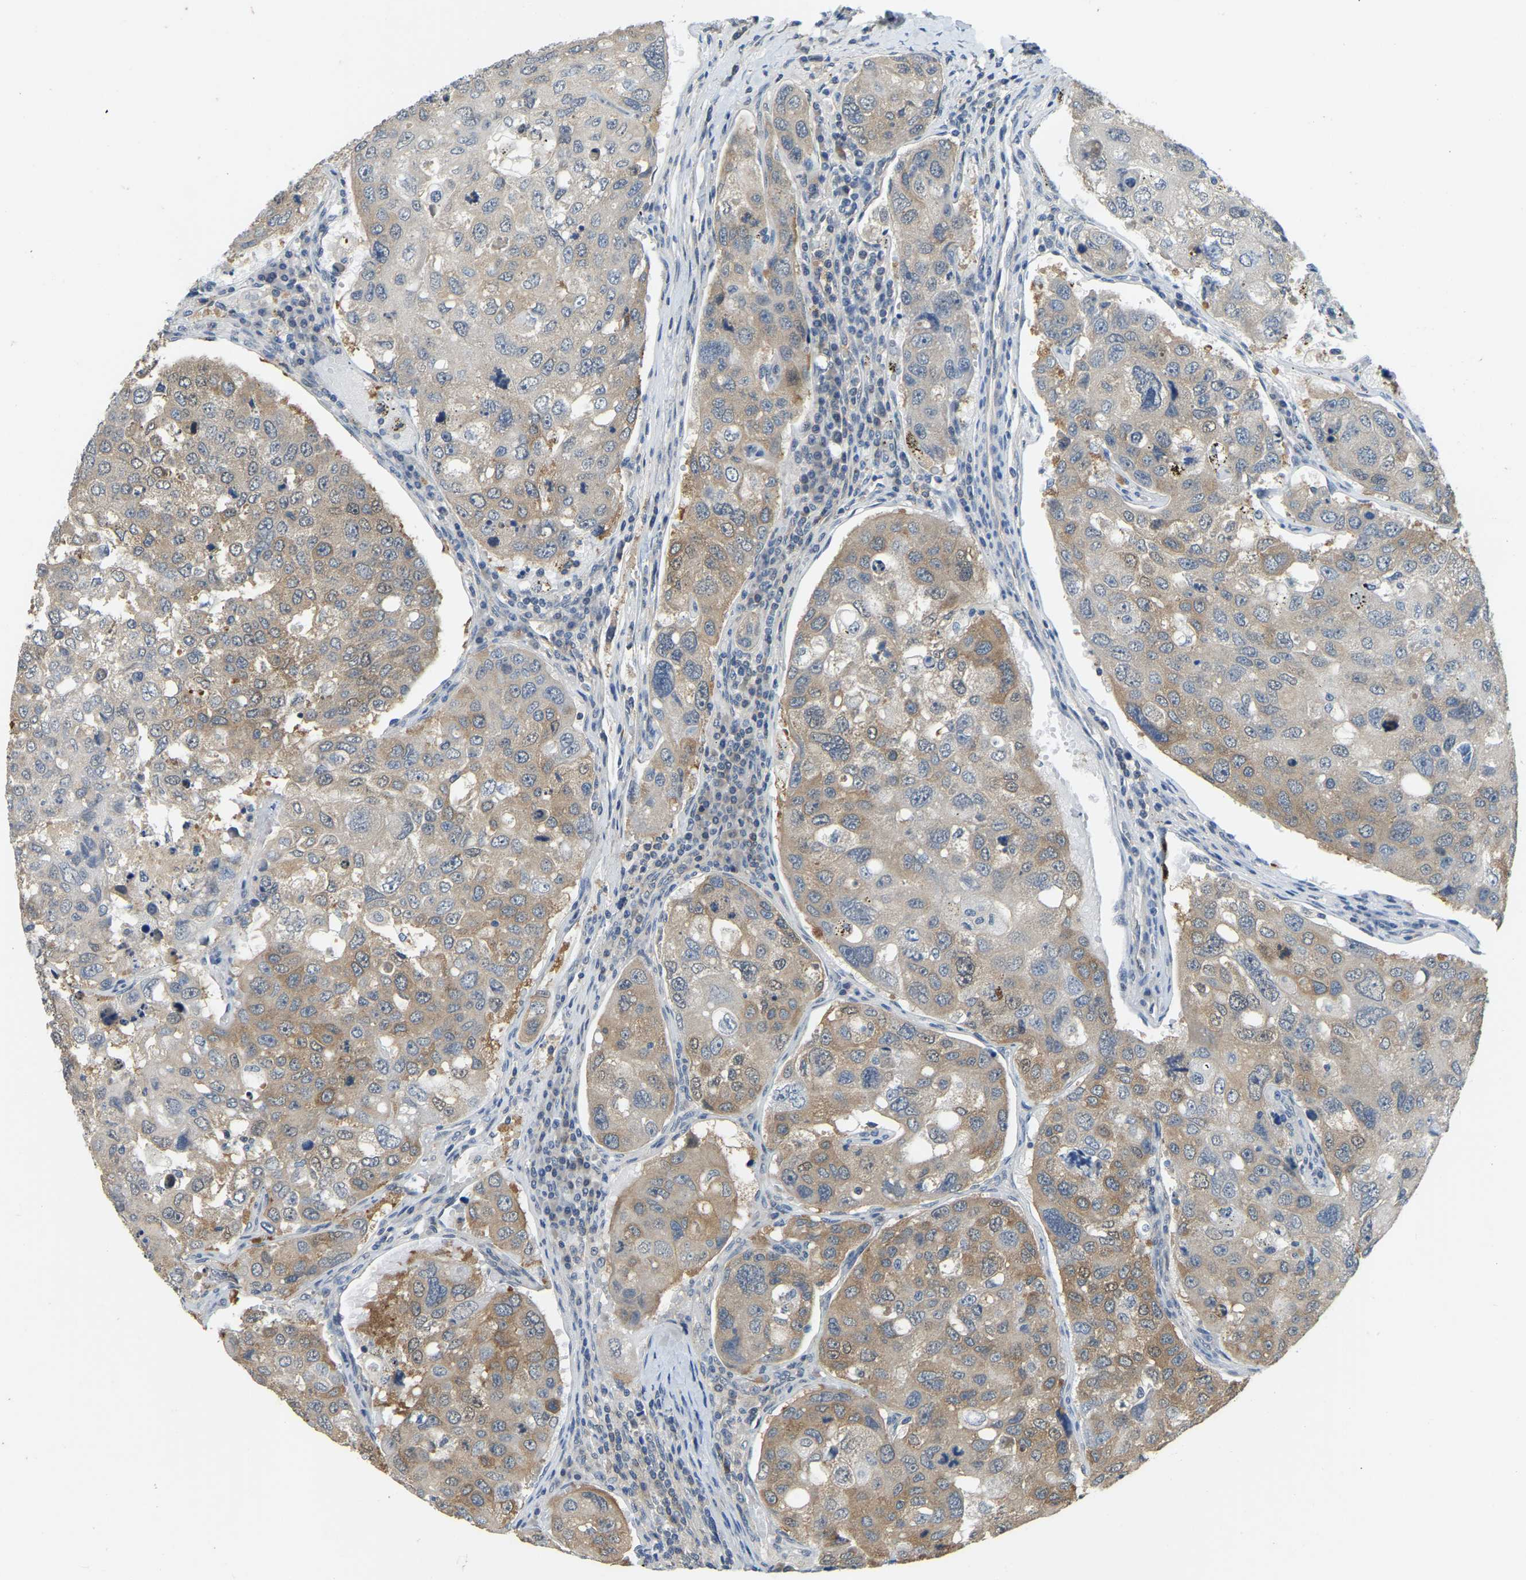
{"staining": {"intensity": "weak", "quantity": "<25%", "location": "cytoplasmic/membranous"}, "tissue": "urothelial cancer", "cell_type": "Tumor cells", "image_type": "cancer", "snomed": [{"axis": "morphology", "description": "Urothelial carcinoma, High grade"}, {"axis": "topography", "description": "Lymph node"}, {"axis": "topography", "description": "Urinary bladder"}], "caption": "Human high-grade urothelial carcinoma stained for a protein using immunohistochemistry shows no expression in tumor cells.", "gene": "AHNAK", "patient": {"sex": "male", "age": 51}}